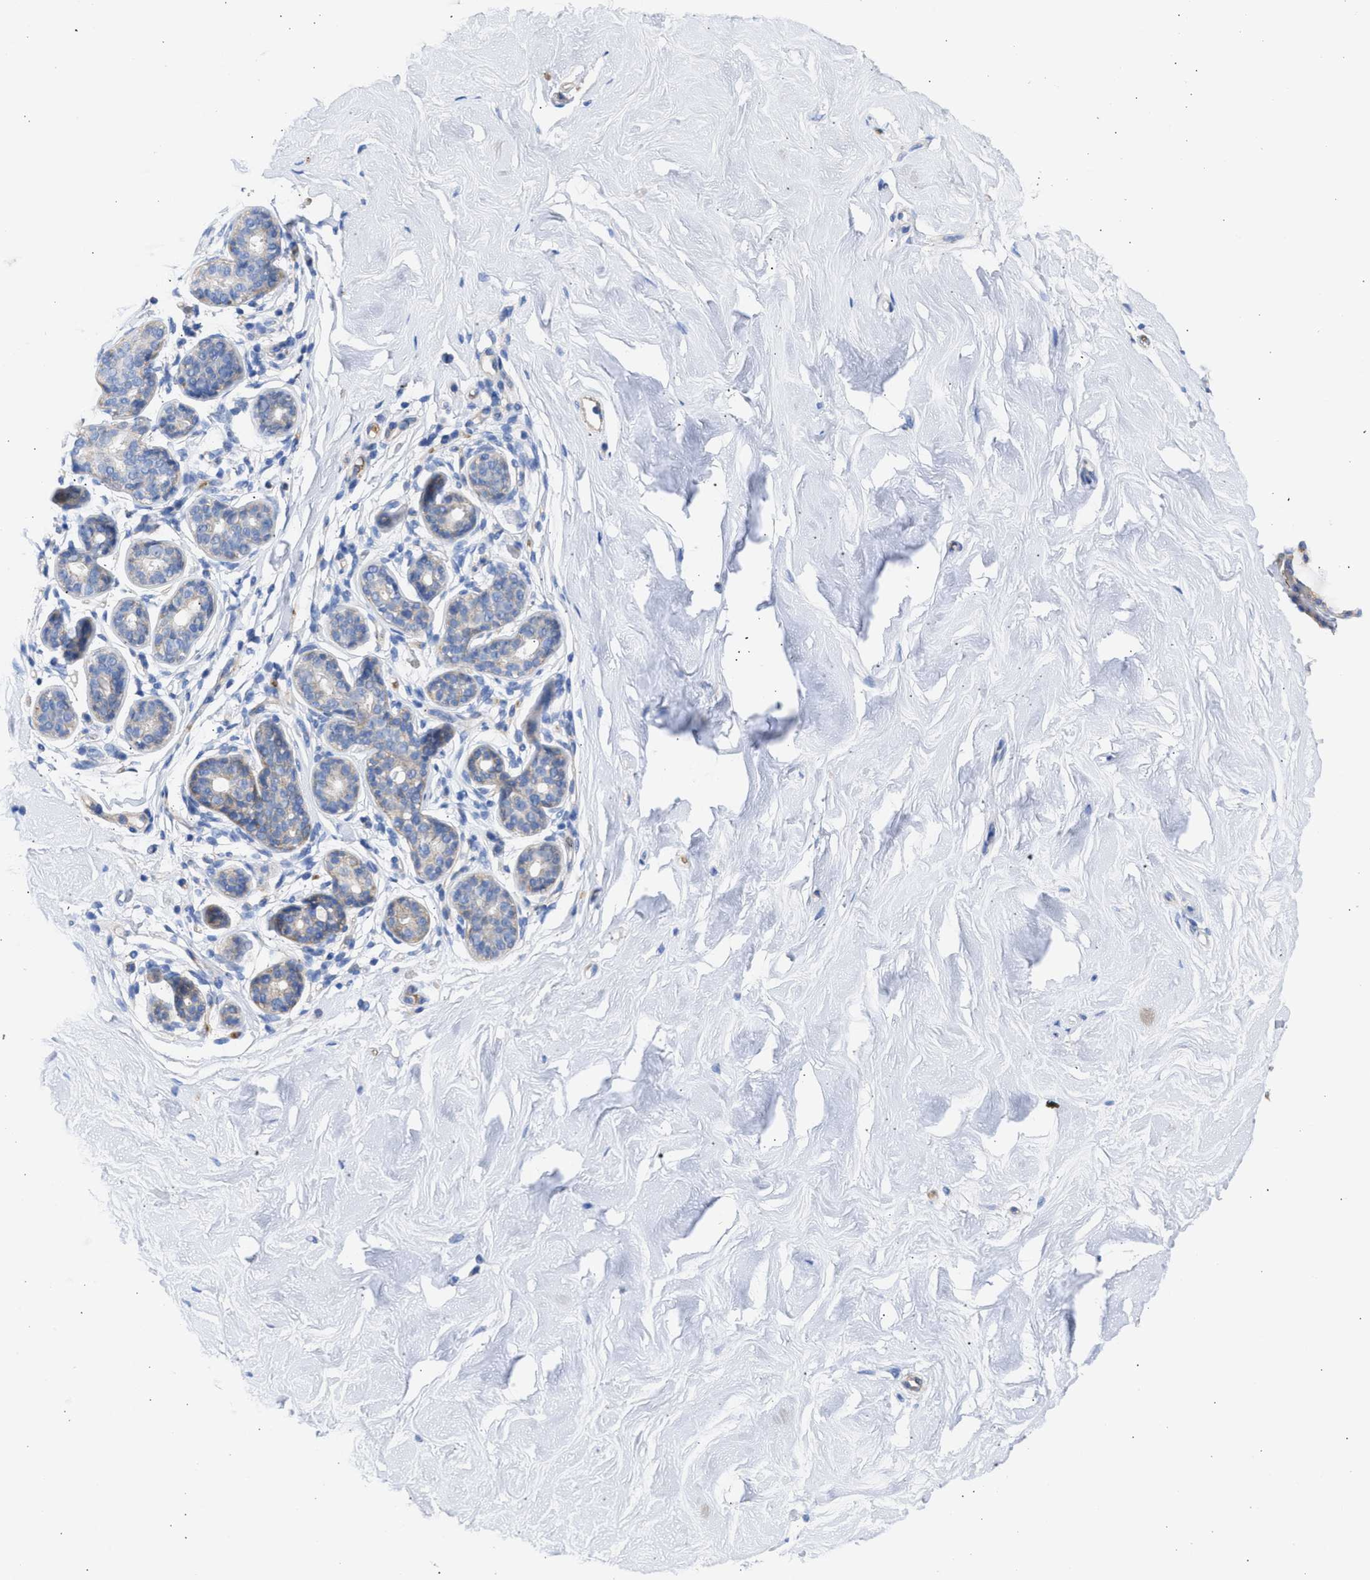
{"staining": {"intensity": "negative", "quantity": "none", "location": "none"}, "tissue": "breast", "cell_type": "Adipocytes", "image_type": "normal", "snomed": [{"axis": "morphology", "description": "Normal tissue, NOS"}, {"axis": "topography", "description": "Breast"}], "caption": "Adipocytes are negative for protein expression in unremarkable human breast. (Brightfield microscopy of DAB (3,3'-diaminobenzidine) IHC at high magnification).", "gene": "BTG3", "patient": {"sex": "female", "age": 22}}